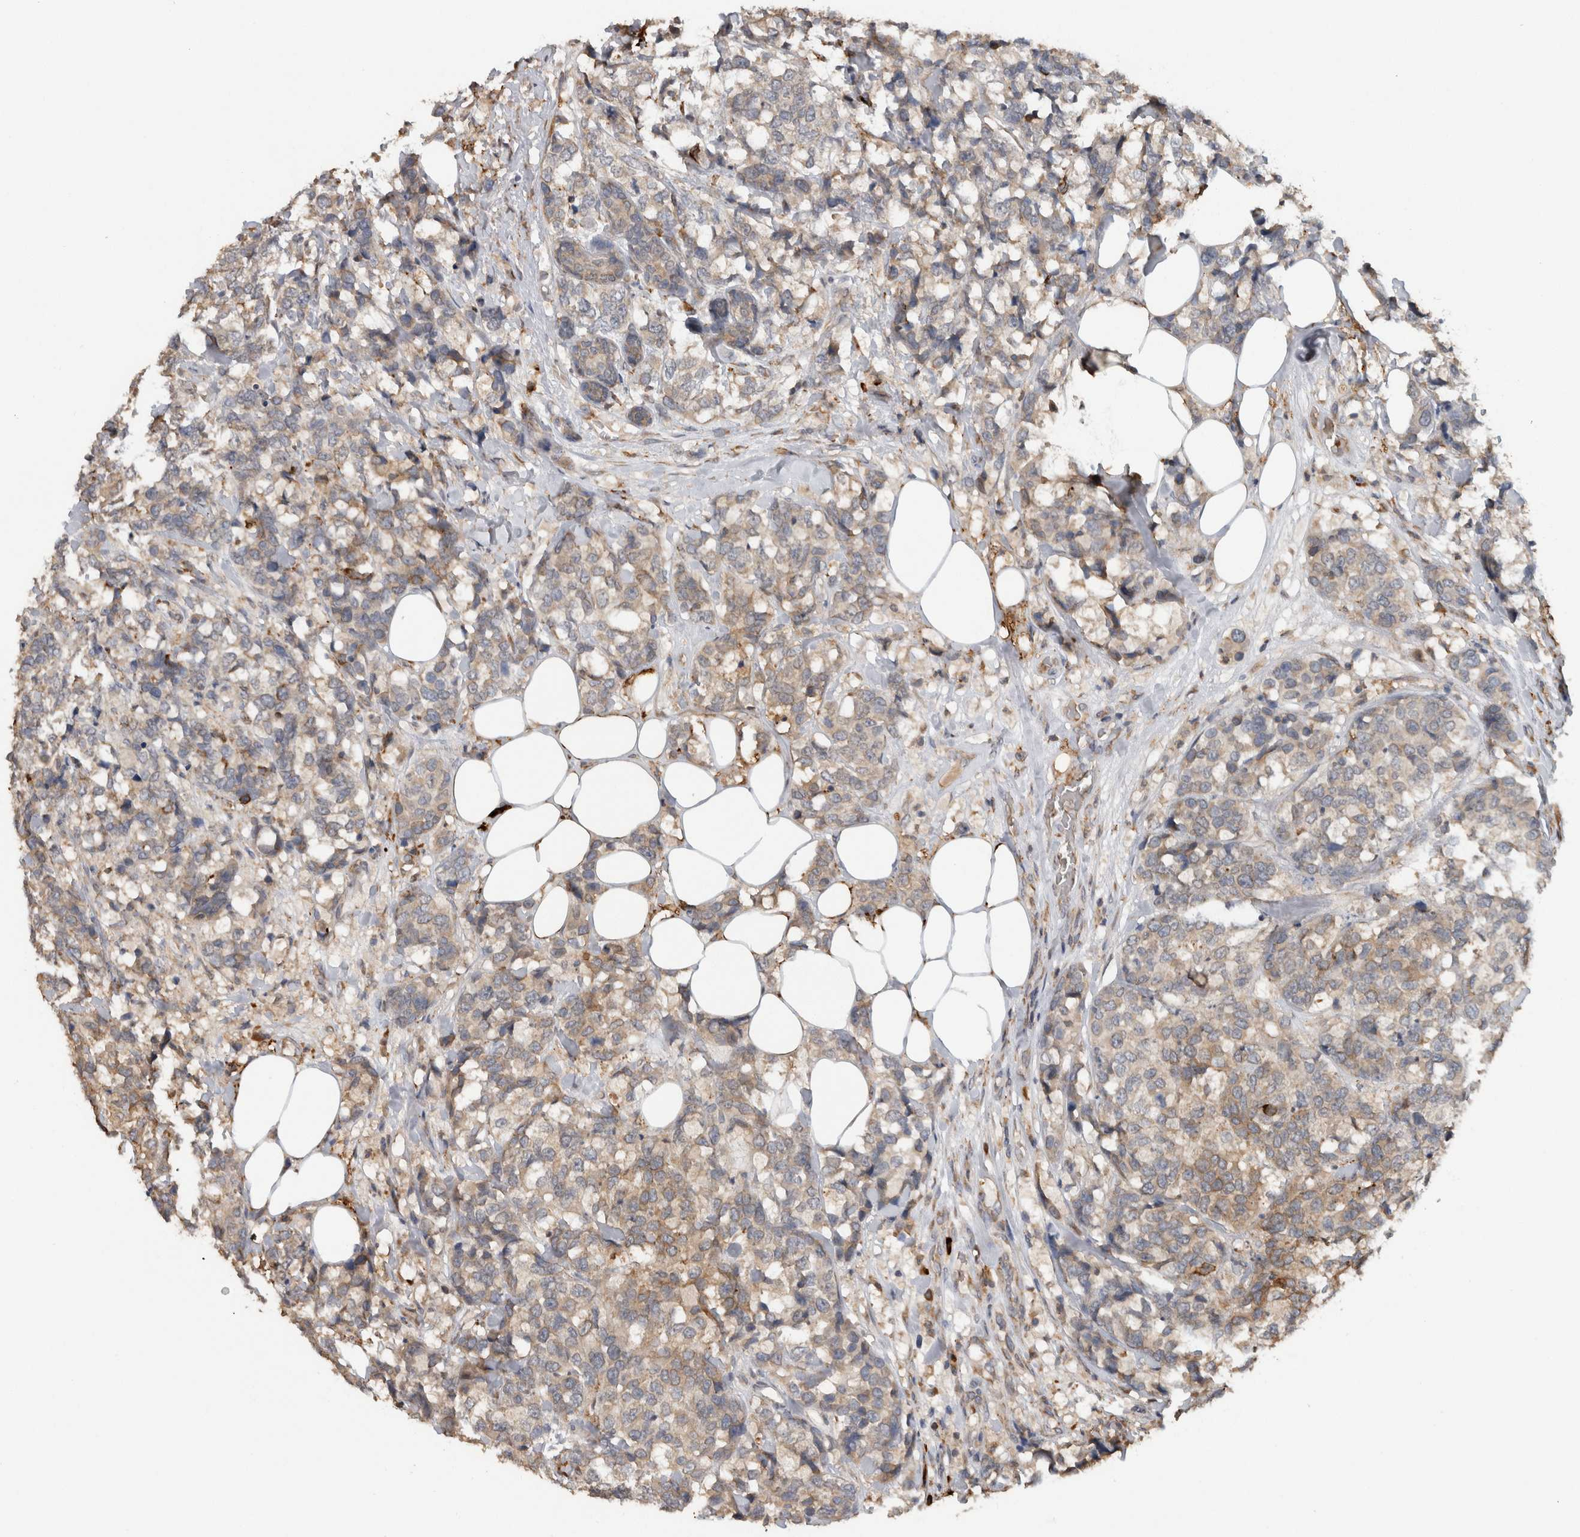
{"staining": {"intensity": "weak", "quantity": ">75%", "location": "cytoplasmic/membranous"}, "tissue": "breast cancer", "cell_type": "Tumor cells", "image_type": "cancer", "snomed": [{"axis": "morphology", "description": "Lobular carcinoma"}, {"axis": "topography", "description": "Breast"}], "caption": "Brown immunohistochemical staining in breast lobular carcinoma demonstrates weak cytoplasmic/membranous staining in about >75% of tumor cells.", "gene": "ADGRL3", "patient": {"sex": "female", "age": 59}}